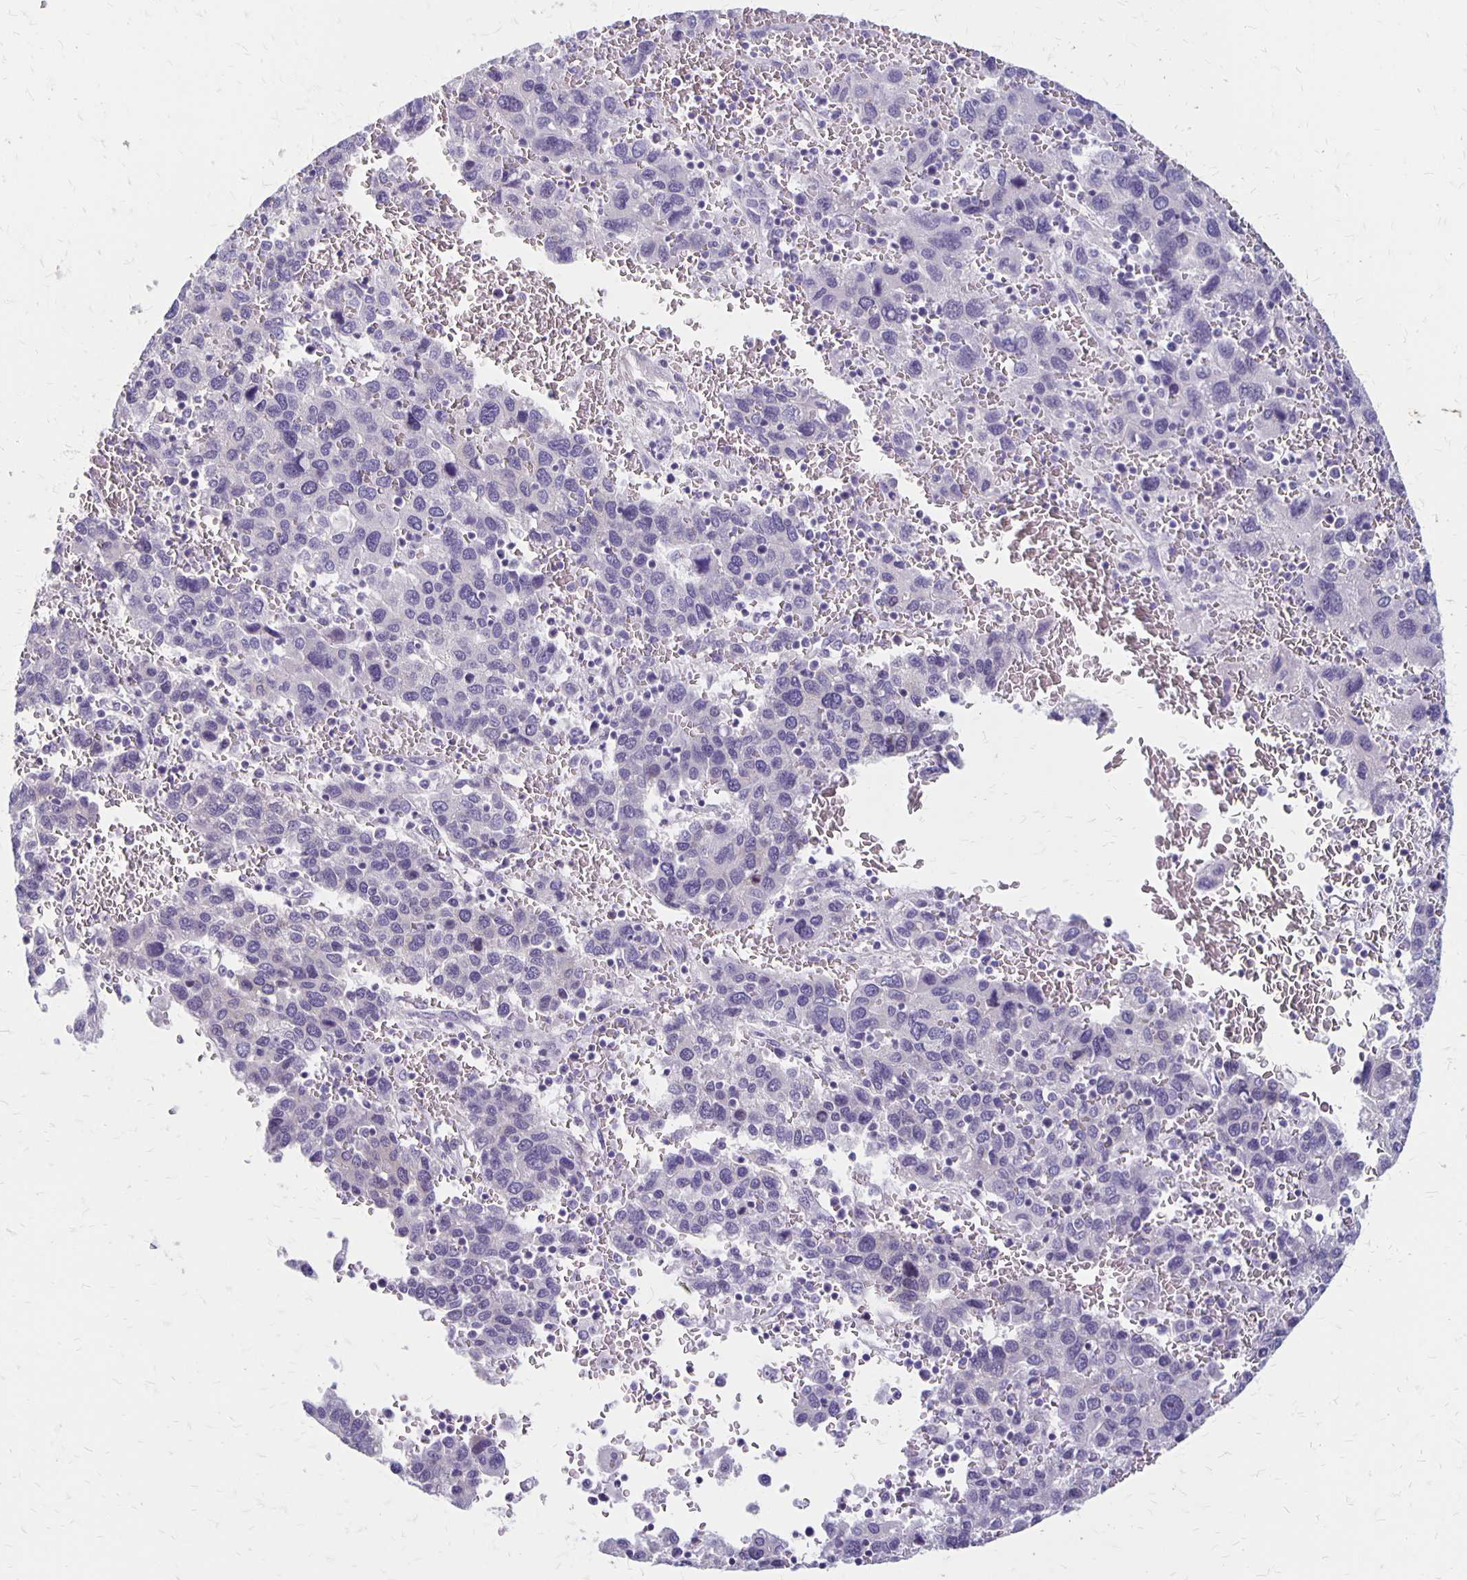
{"staining": {"intensity": "negative", "quantity": "none", "location": "none"}, "tissue": "liver cancer", "cell_type": "Tumor cells", "image_type": "cancer", "snomed": [{"axis": "morphology", "description": "Carcinoma, Hepatocellular, NOS"}, {"axis": "topography", "description": "Liver"}], "caption": "IHC of liver hepatocellular carcinoma displays no expression in tumor cells. (Stains: DAB (3,3'-diaminobenzidine) immunohistochemistry (IHC) with hematoxylin counter stain, Microscopy: brightfield microscopy at high magnification).", "gene": "HOMER1", "patient": {"sex": "male", "age": 69}}